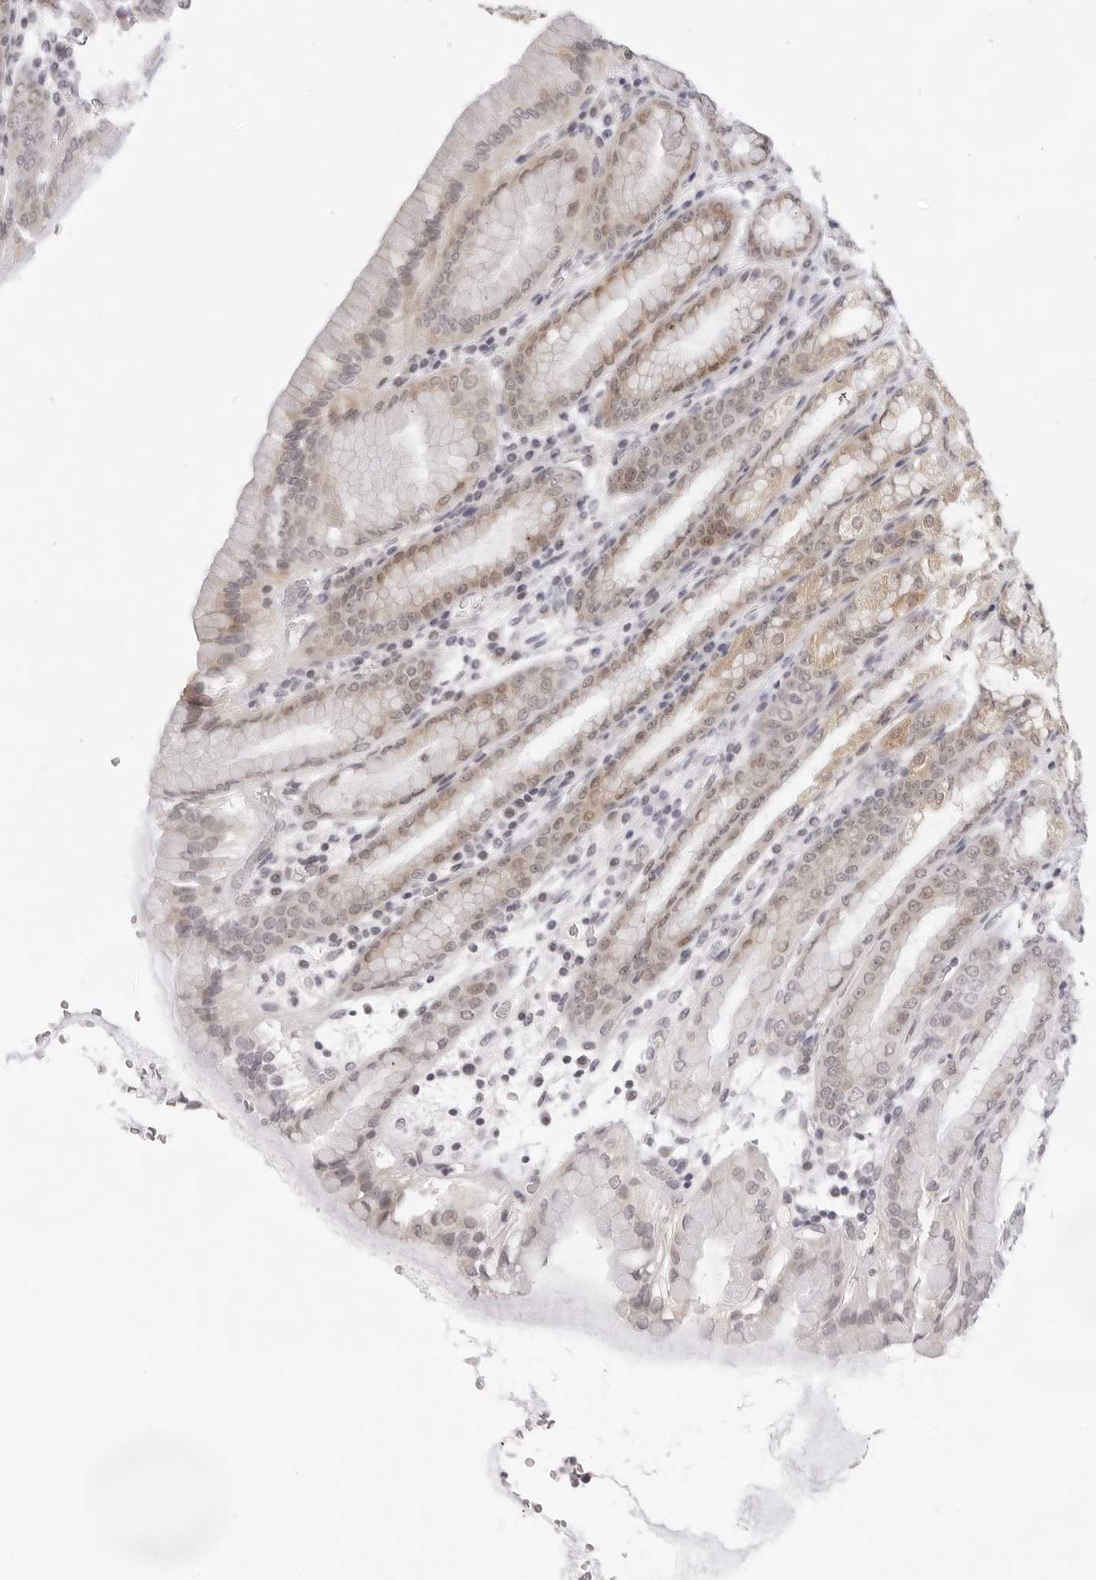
{"staining": {"intensity": "weak", "quantity": "25%-75%", "location": "cytoplasmic/membranous,nuclear"}, "tissue": "stomach", "cell_type": "Glandular cells", "image_type": "normal", "snomed": [{"axis": "morphology", "description": "Normal tissue, NOS"}, {"axis": "topography", "description": "Stomach, upper"}], "caption": "A photomicrograph of stomach stained for a protein exhibits weak cytoplasmic/membranous,nuclear brown staining in glandular cells. The staining is performed using DAB brown chromogen to label protein expression. The nuclei are counter-stained blue using hematoxylin.", "gene": "ITGB3BP", "patient": {"sex": "male", "age": 68}}